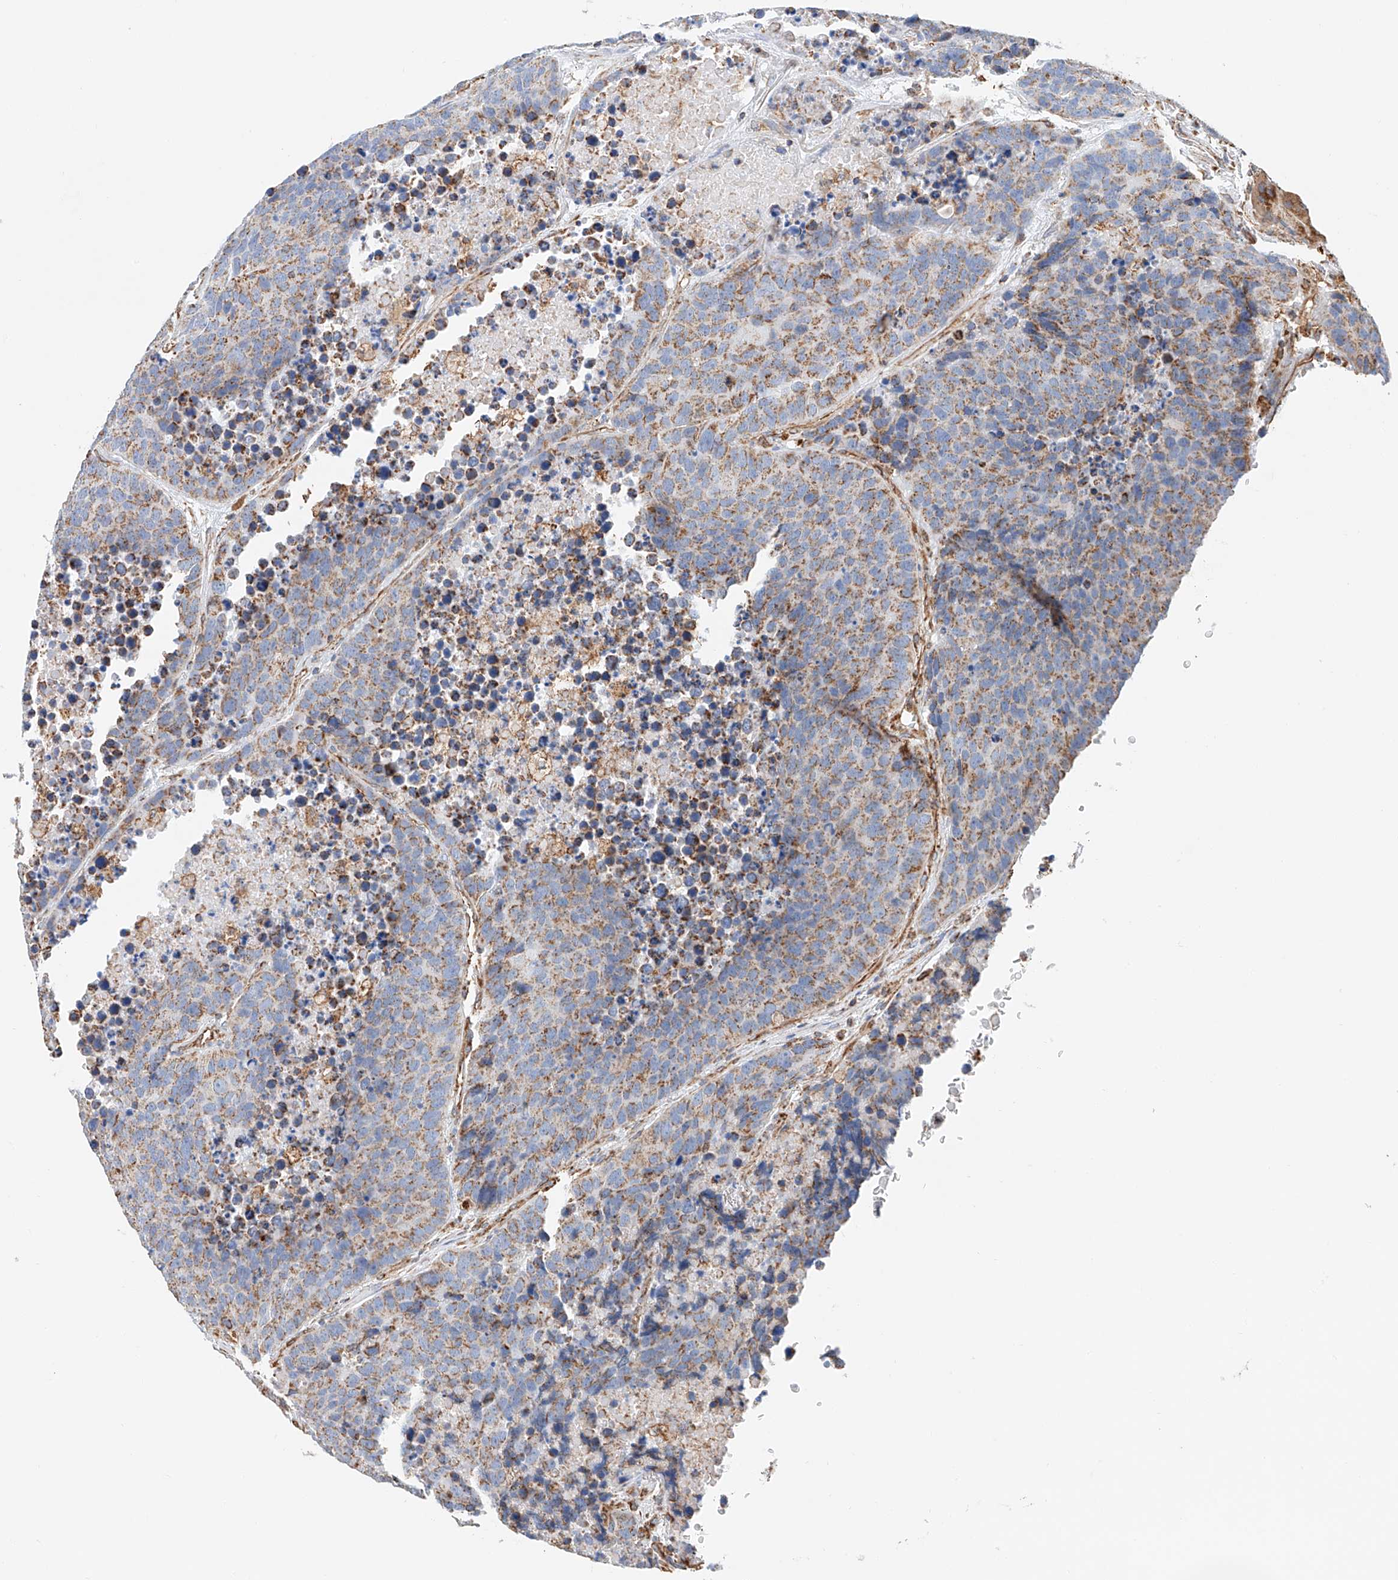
{"staining": {"intensity": "moderate", "quantity": ">75%", "location": "cytoplasmic/membranous"}, "tissue": "carcinoid", "cell_type": "Tumor cells", "image_type": "cancer", "snomed": [{"axis": "morphology", "description": "Carcinoid, malignant, NOS"}, {"axis": "topography", "description": "Lung"}], "caption": "Immunohistochemical staining of carcinoid demonstrates moderate cytoplasmic/membranous protein staining in approximately >75% of tumor cells. The protein of interest is shown in brown color, while the nuclei are stained blue.", "gene": "NDUFV3", "patient": {"sex": "male", "age": 60}}